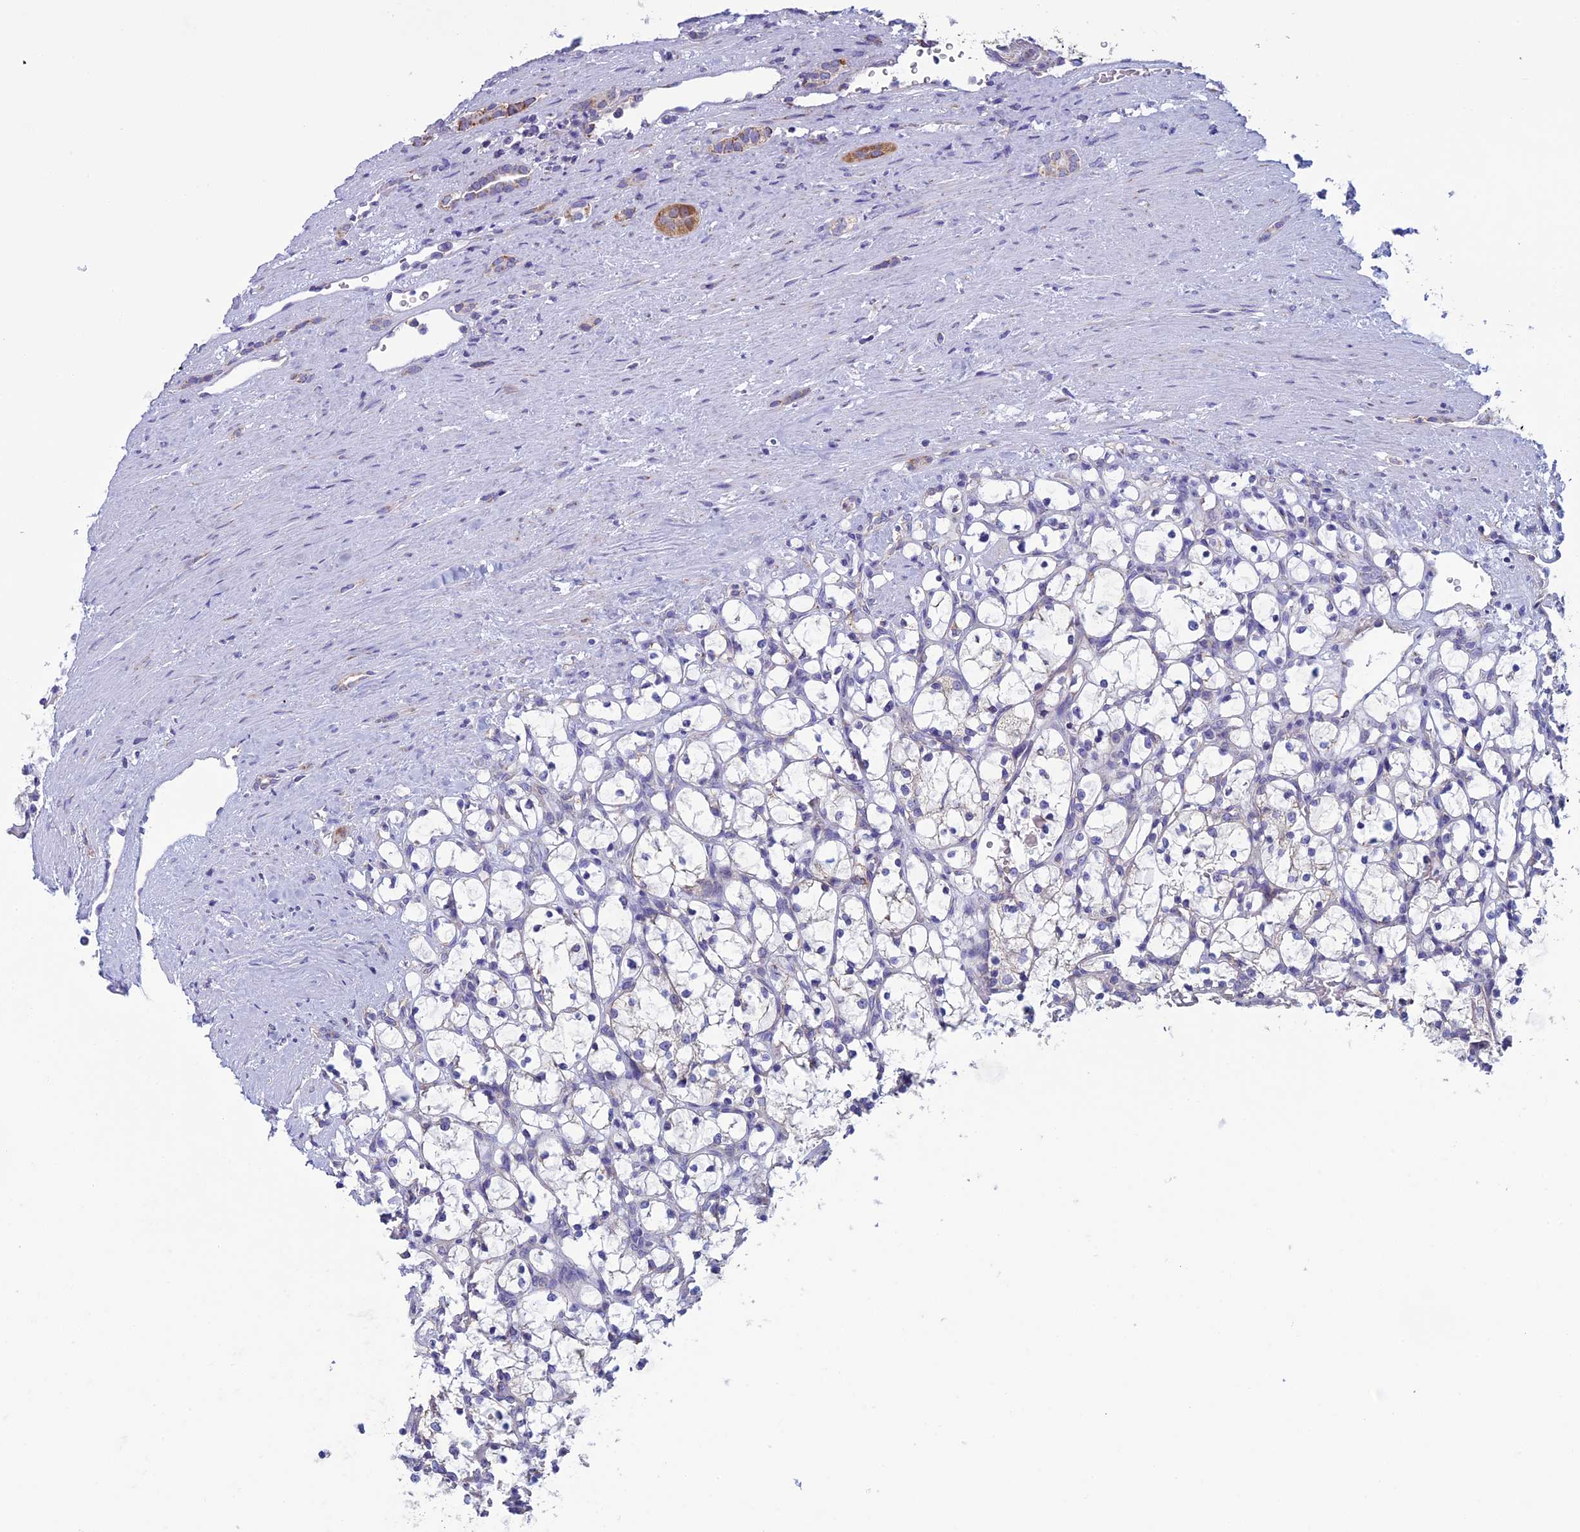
{"staining": {"intensity": "negative", "quantity": "none", "location": "none"}, "tissue": "renal cancer", "cell_type": "Tumor cells", "image_type": "cancer", "snomed": [{"axis": "morphology", "description": "Adenocarcinoma, NOS"}, {"axis": "topography", "description": "Kidney"}], "caption": "Renal adenocarcinoma was stained to show a protein in brown. There is no significant expression in tumor cells. Brightfield microscopy of IHC stained with DAB (3,3'-diaminobenzidine) (brown) and hematoxylin (blue), captured at high magnification.", "gene": "MFSD12", "patient": {"sex": "female", "age": 69}}